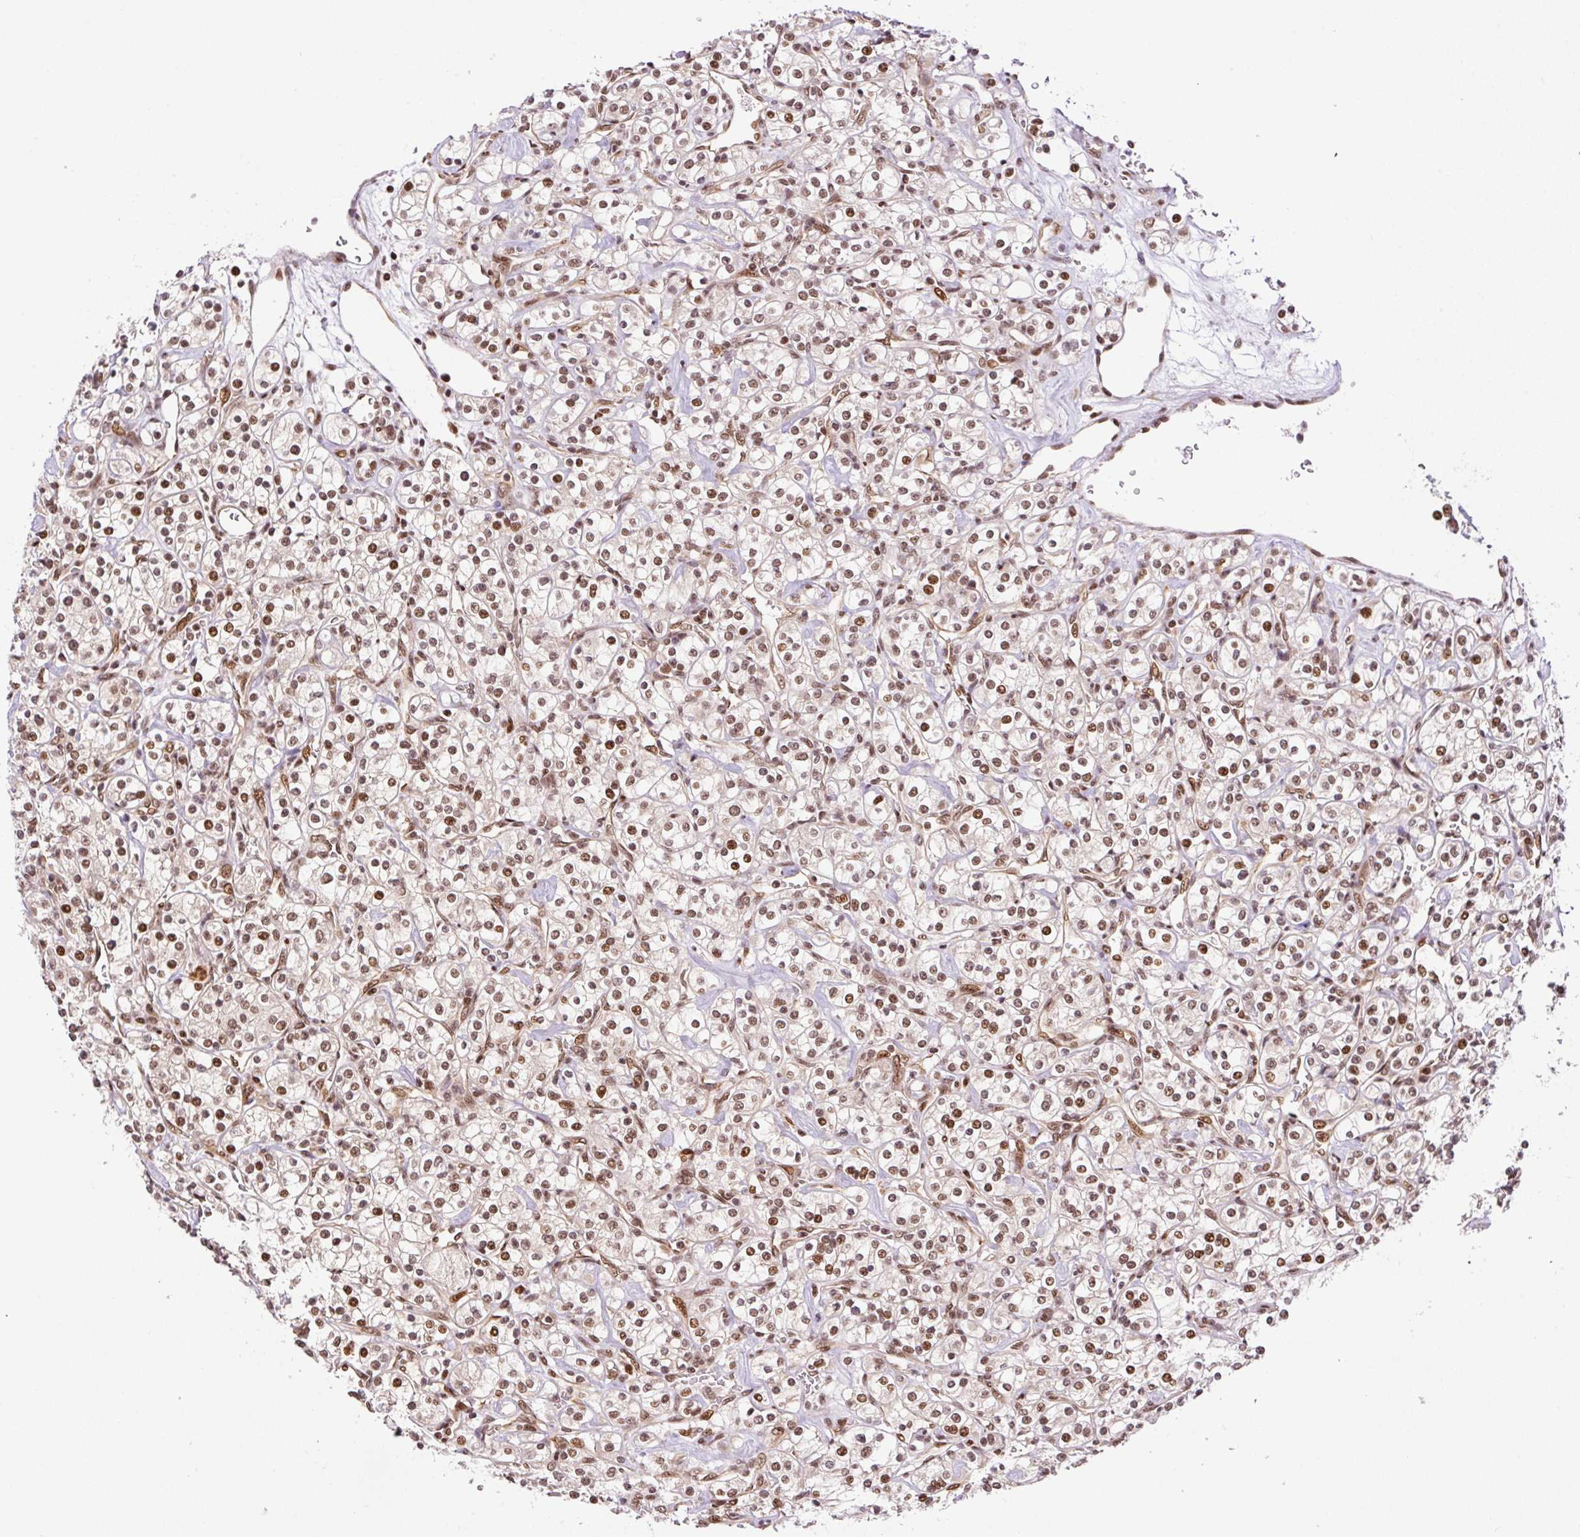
{"staining": {"intensity": "moderate", "quantity": ">75%", "location": "nuclear"}, "tissue": "renal cancer", "cell_type": "Tumor cells", "image_type": "cancer", "snomed": [{"axis": "morphology", "description": "Adenocarcinoma, NOS"}, {"axis": "topography", "description": "Kidney"}], "caption": "DAB immunohistochemical staining of renal adenocarcinoma shows moderate nuclear protein expression in about >75% of tumor cells.", "gene": "INTS8", "patient": {"sex": "male", "age": 77}}